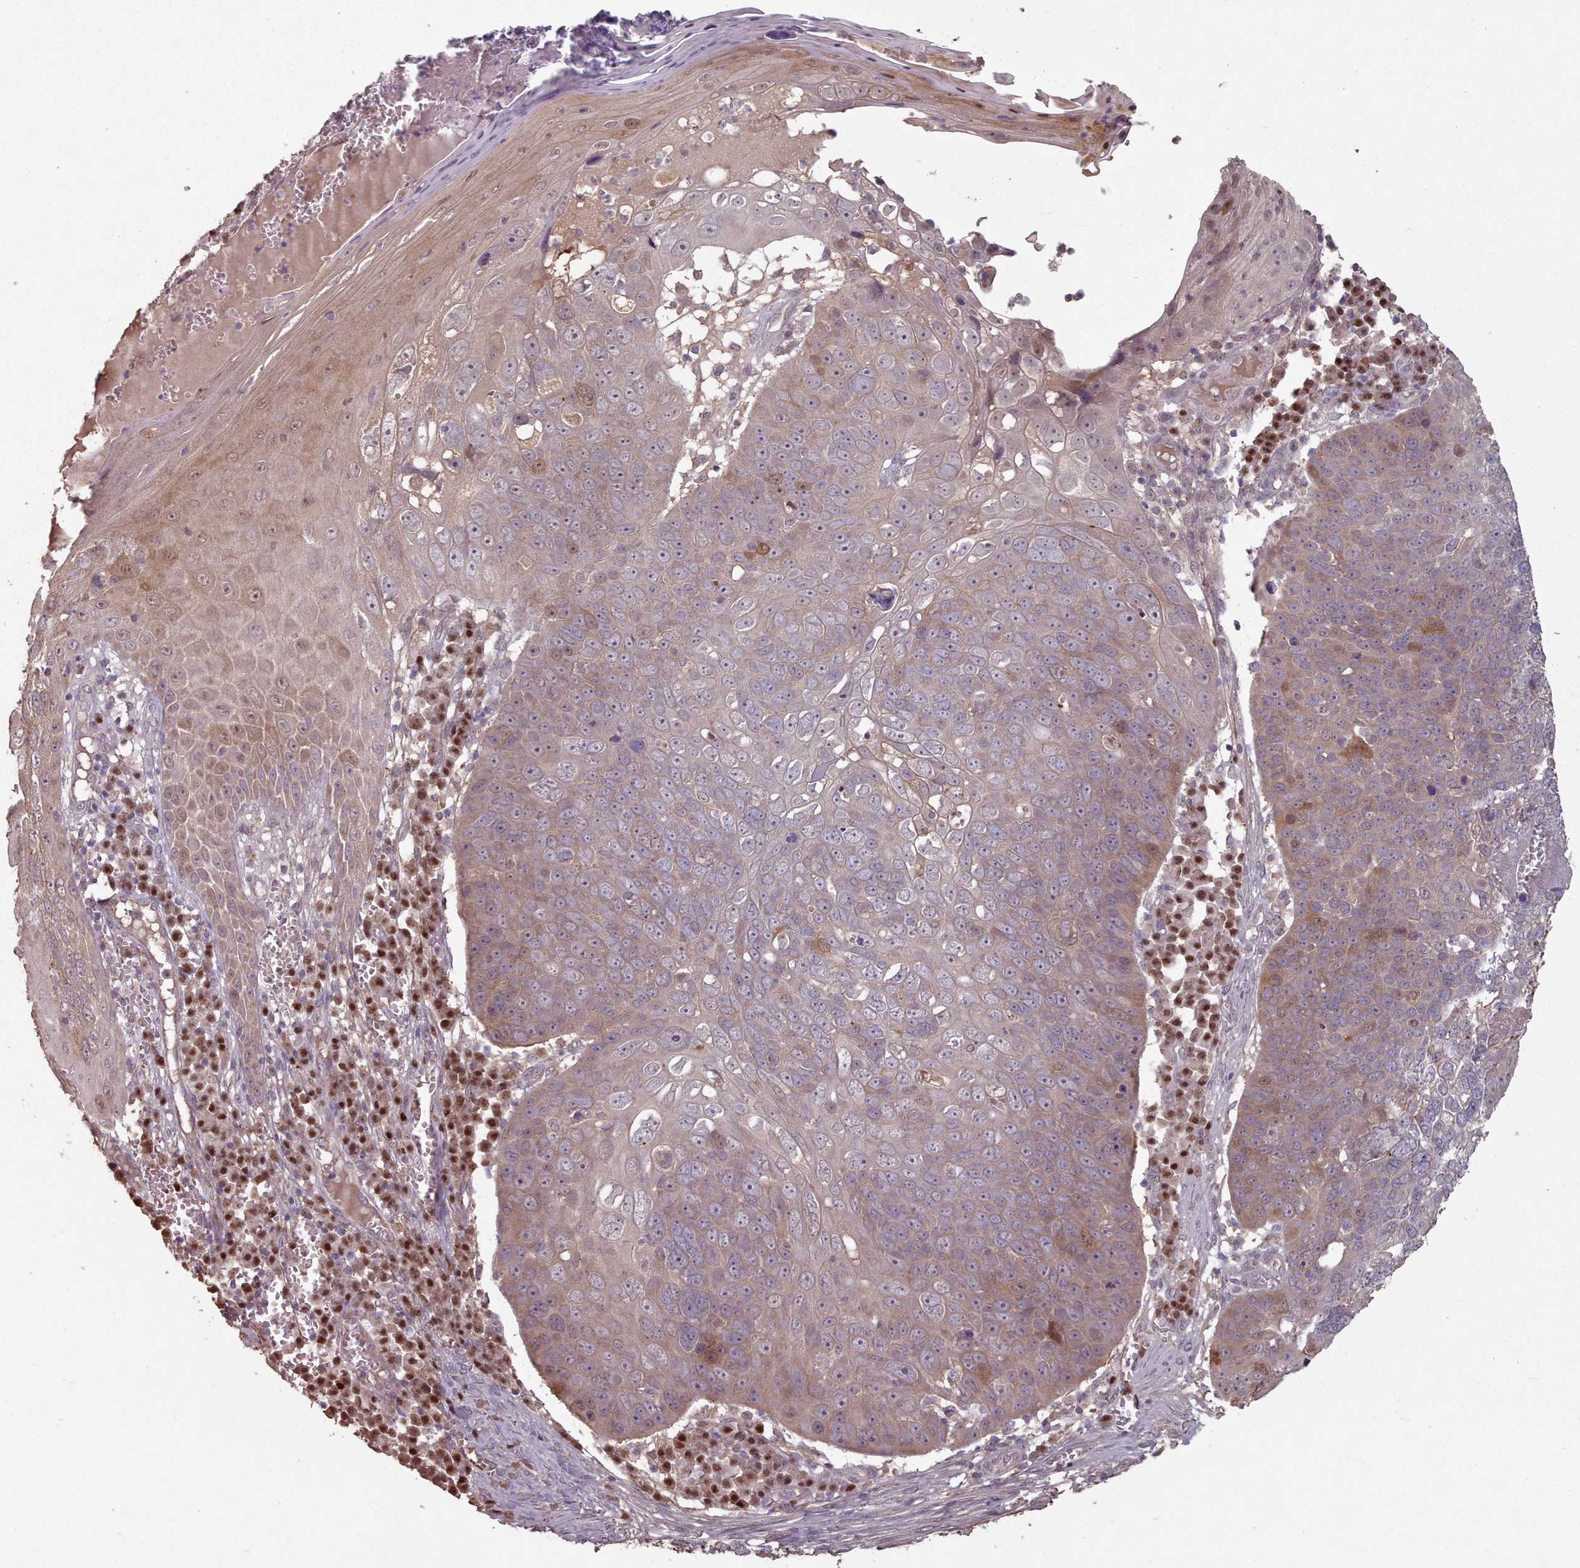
{"staining": {"intensity": "moderate", "quantity": "25%-75%", "location": "cytoplasmic/membranous,nuclear"}, "tissue": "skin cancer", "cell_type": "Tumor cells", "image_type": "cancer", "snomed": [{"axis": "morphology", "description": "Squamous cell carcinoma, NOS"}, {"axis": "topography", "description": "Skin"}], "caption": "This is a histology image of IHC staining of skin cancer (squamous cell carcinoma), which shows moderate expression in the cytoplasmic/membranous and nuclear of tumor cells.", "gene": "ERCC6L", "patient": {"sex": "male", "age": 71}}